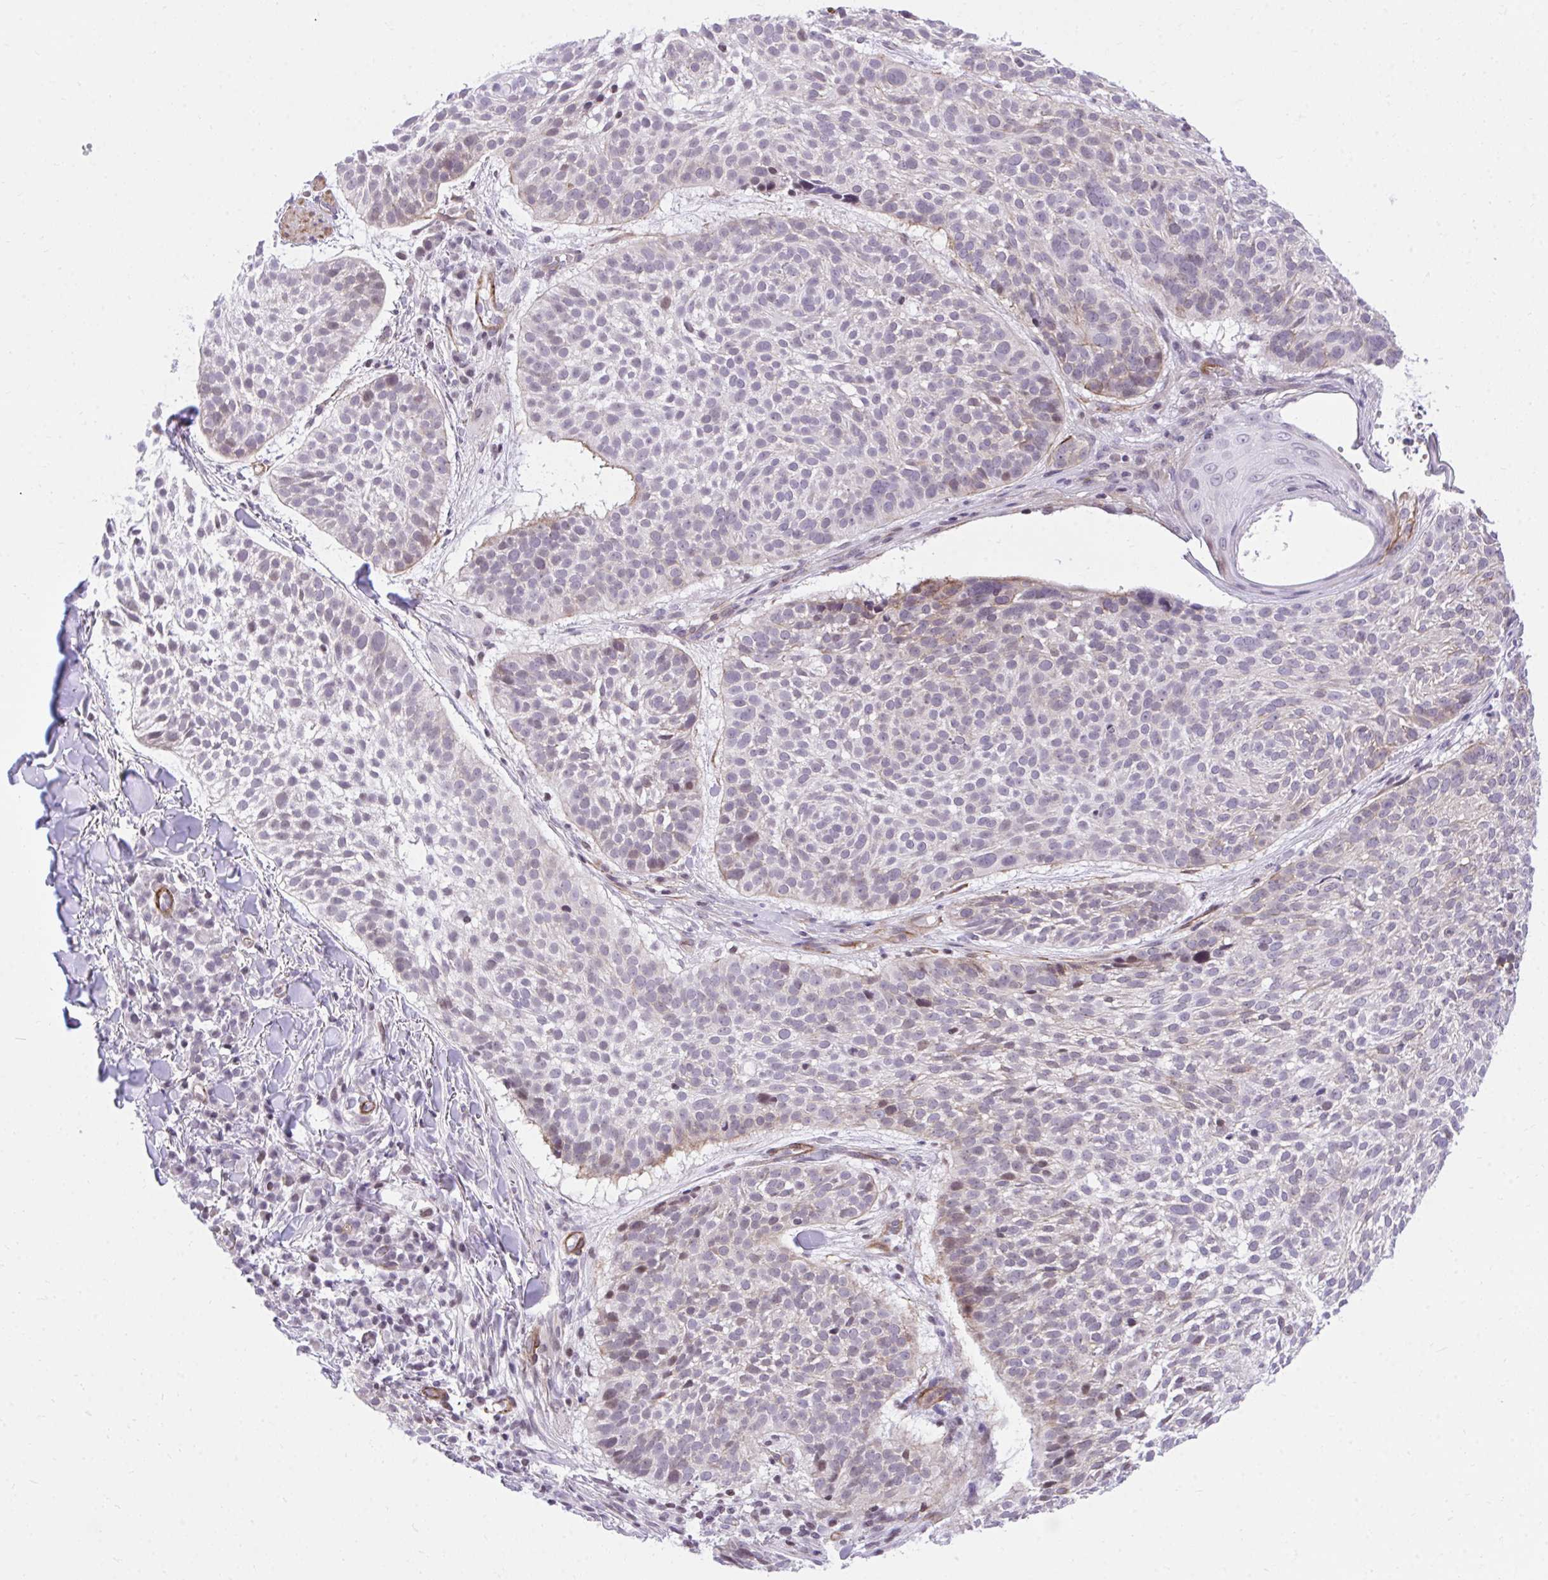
{"staining": {"intensity": "moderate", "quantity": "<25%", "location": "nuclear"}, "tissue": "skin cancer", "cell_type": "Tumor cells", "image_type": "cancer", "snomed": [{"axis": "morphology", "description": "Basal cell carcinoma"}, {"axis": "topography", "description": "Skin"}, {"axis": "topography", "description": "Skin of scalp"}], "caption": "Immunohistochemical staining of skin basal cell carcinoma shows moderate nuclear protein expression in approximately <25% of tumor cells.", "gene": "KCNN4", "patient": {"sex": "female", "age": 45}}